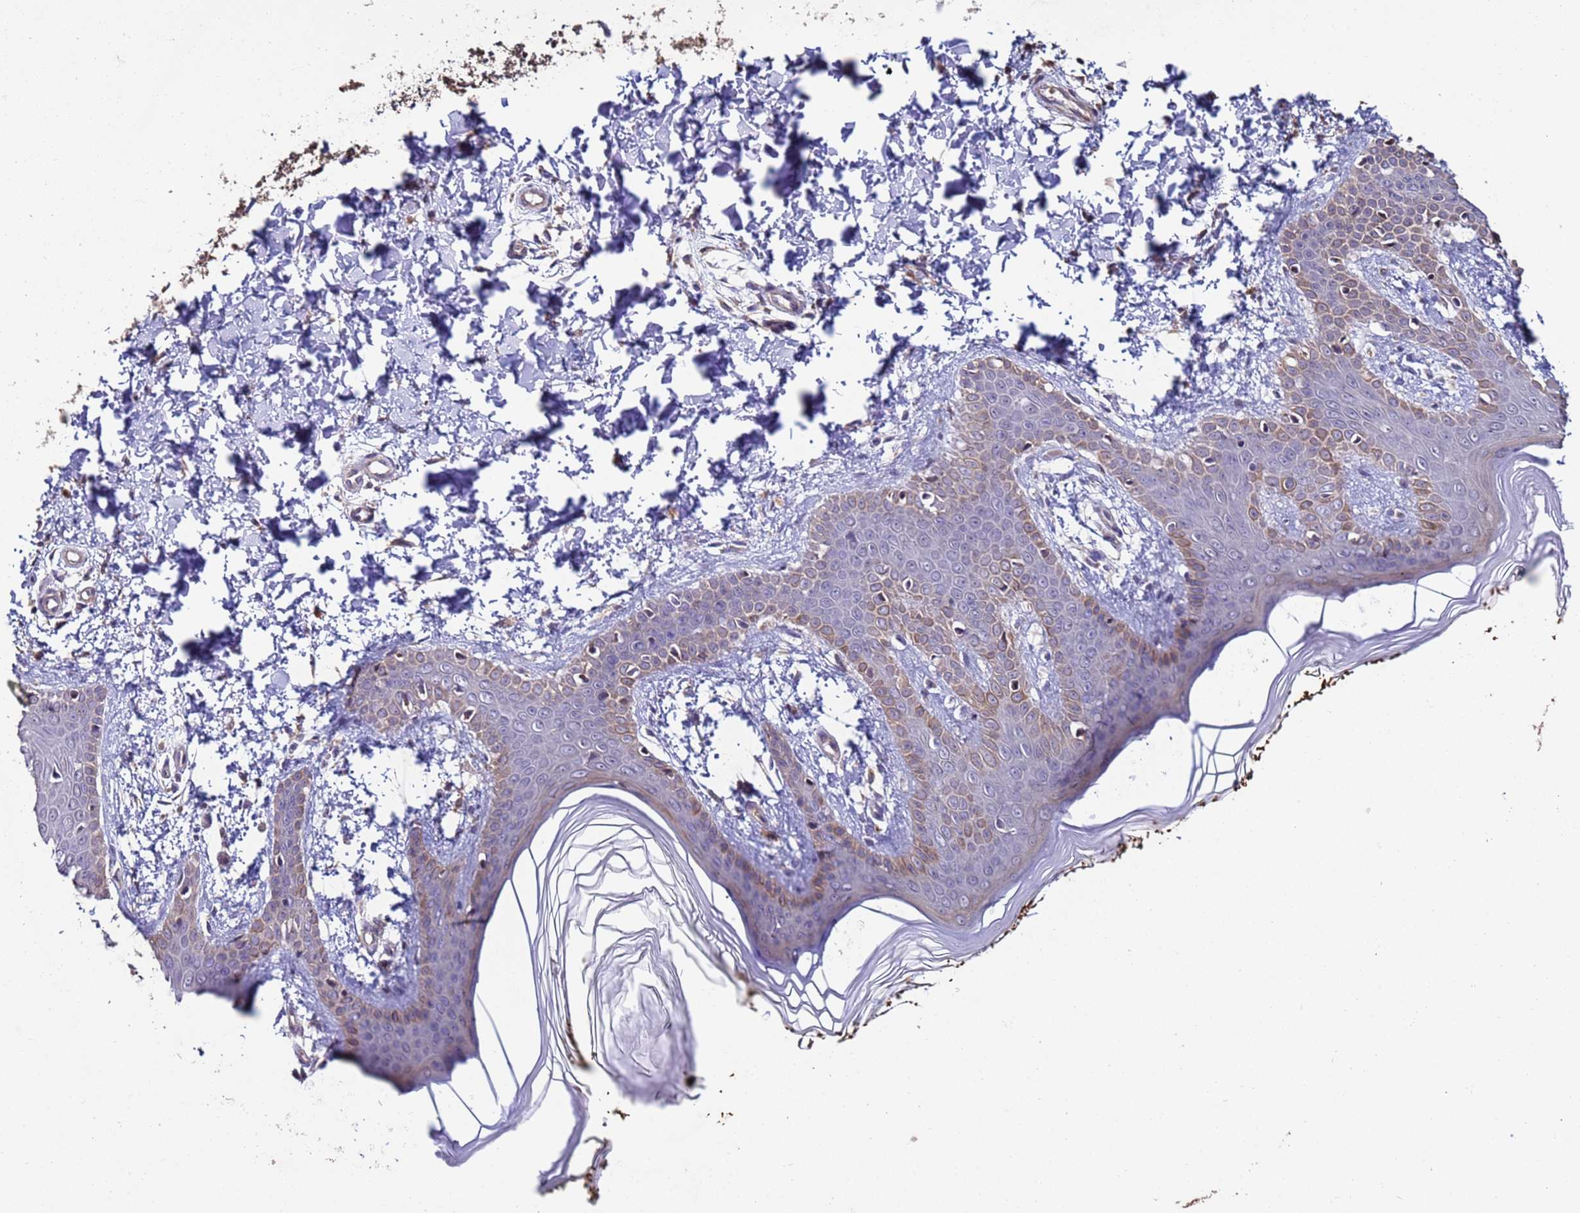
{"staining": {"intensity": "negative", "quantity": "none", "location": "none"}, "tissue": "skin", "cell_type": "Fibroblasts", "image_type": "normal", "snomed": [{"axis": "morphology", "description": "Normal tissue, NOS"}, {"axis": "topography", "description": "Skin"}], "caption": "Immunohistochemical staining of benign skin shows no significant positivity in fibroblasts.", "gene": "CLHC1", "patient": {"sex": "male", "age": 36}}